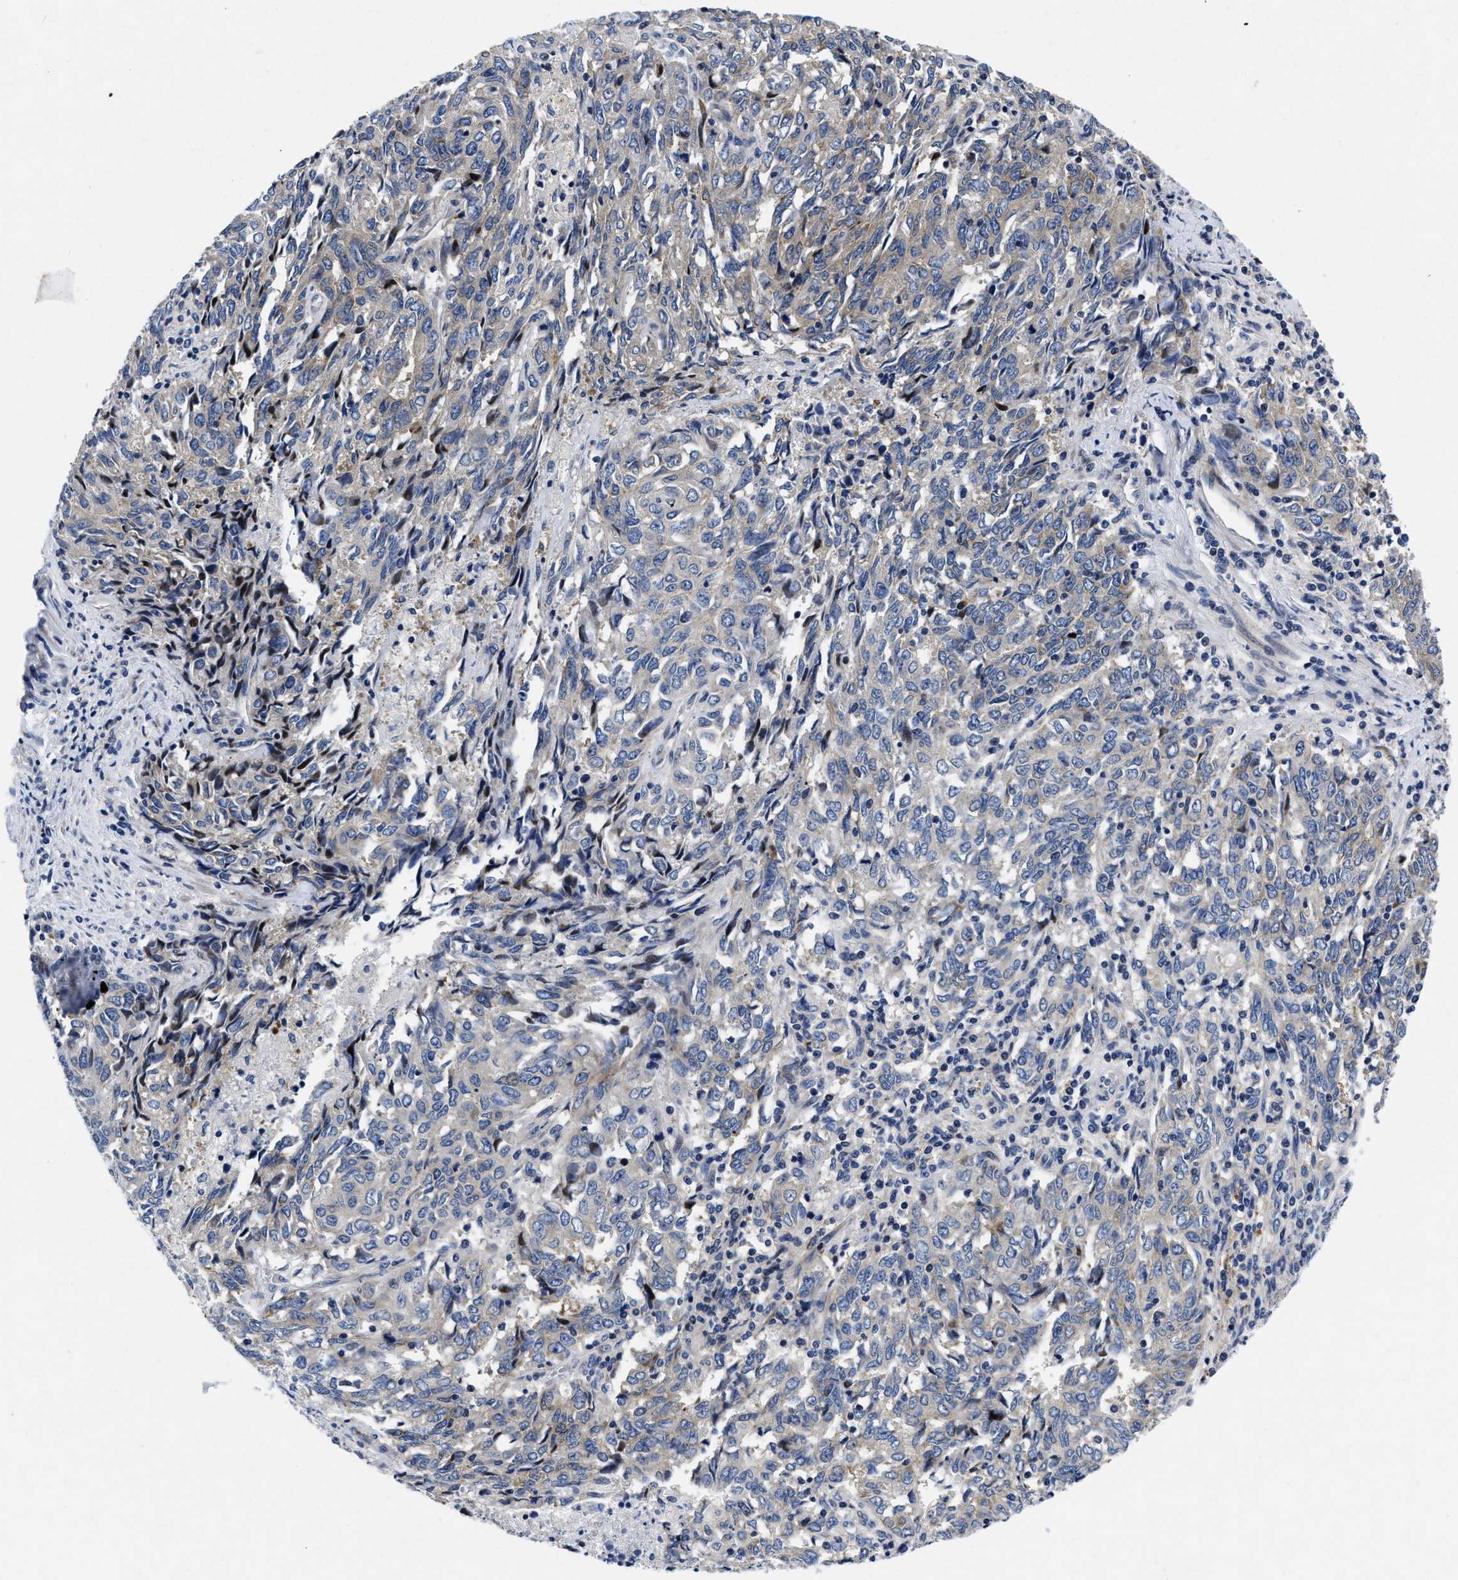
{"staining": {"intensity": "moderate", "quantity": "<25%", "location": "cytoplasmic/membranous"}, "tissue": "endometrial cancer", "cell_type": "Tumor cells", "image_type": "cancer", "snomed": [{"axis": "morphology", "description": "Adenocarcinoma, NOS"}, {"axis": "topography", "description": "Endometrium"}], "caption": "Tumor cells exhibit low levels of moderate cytoplasmic/membranous expression in about <25% of cells in endometrial adenocarcinoma. The protein of interest is stained brown, and the nuclei are stained in blue (DAB (3,3'-diaminobenzidine) IHC with brightfield microscopy, high magnification).", "gene": "LAD1", "patient": {"sex": "female", "age": 80}}